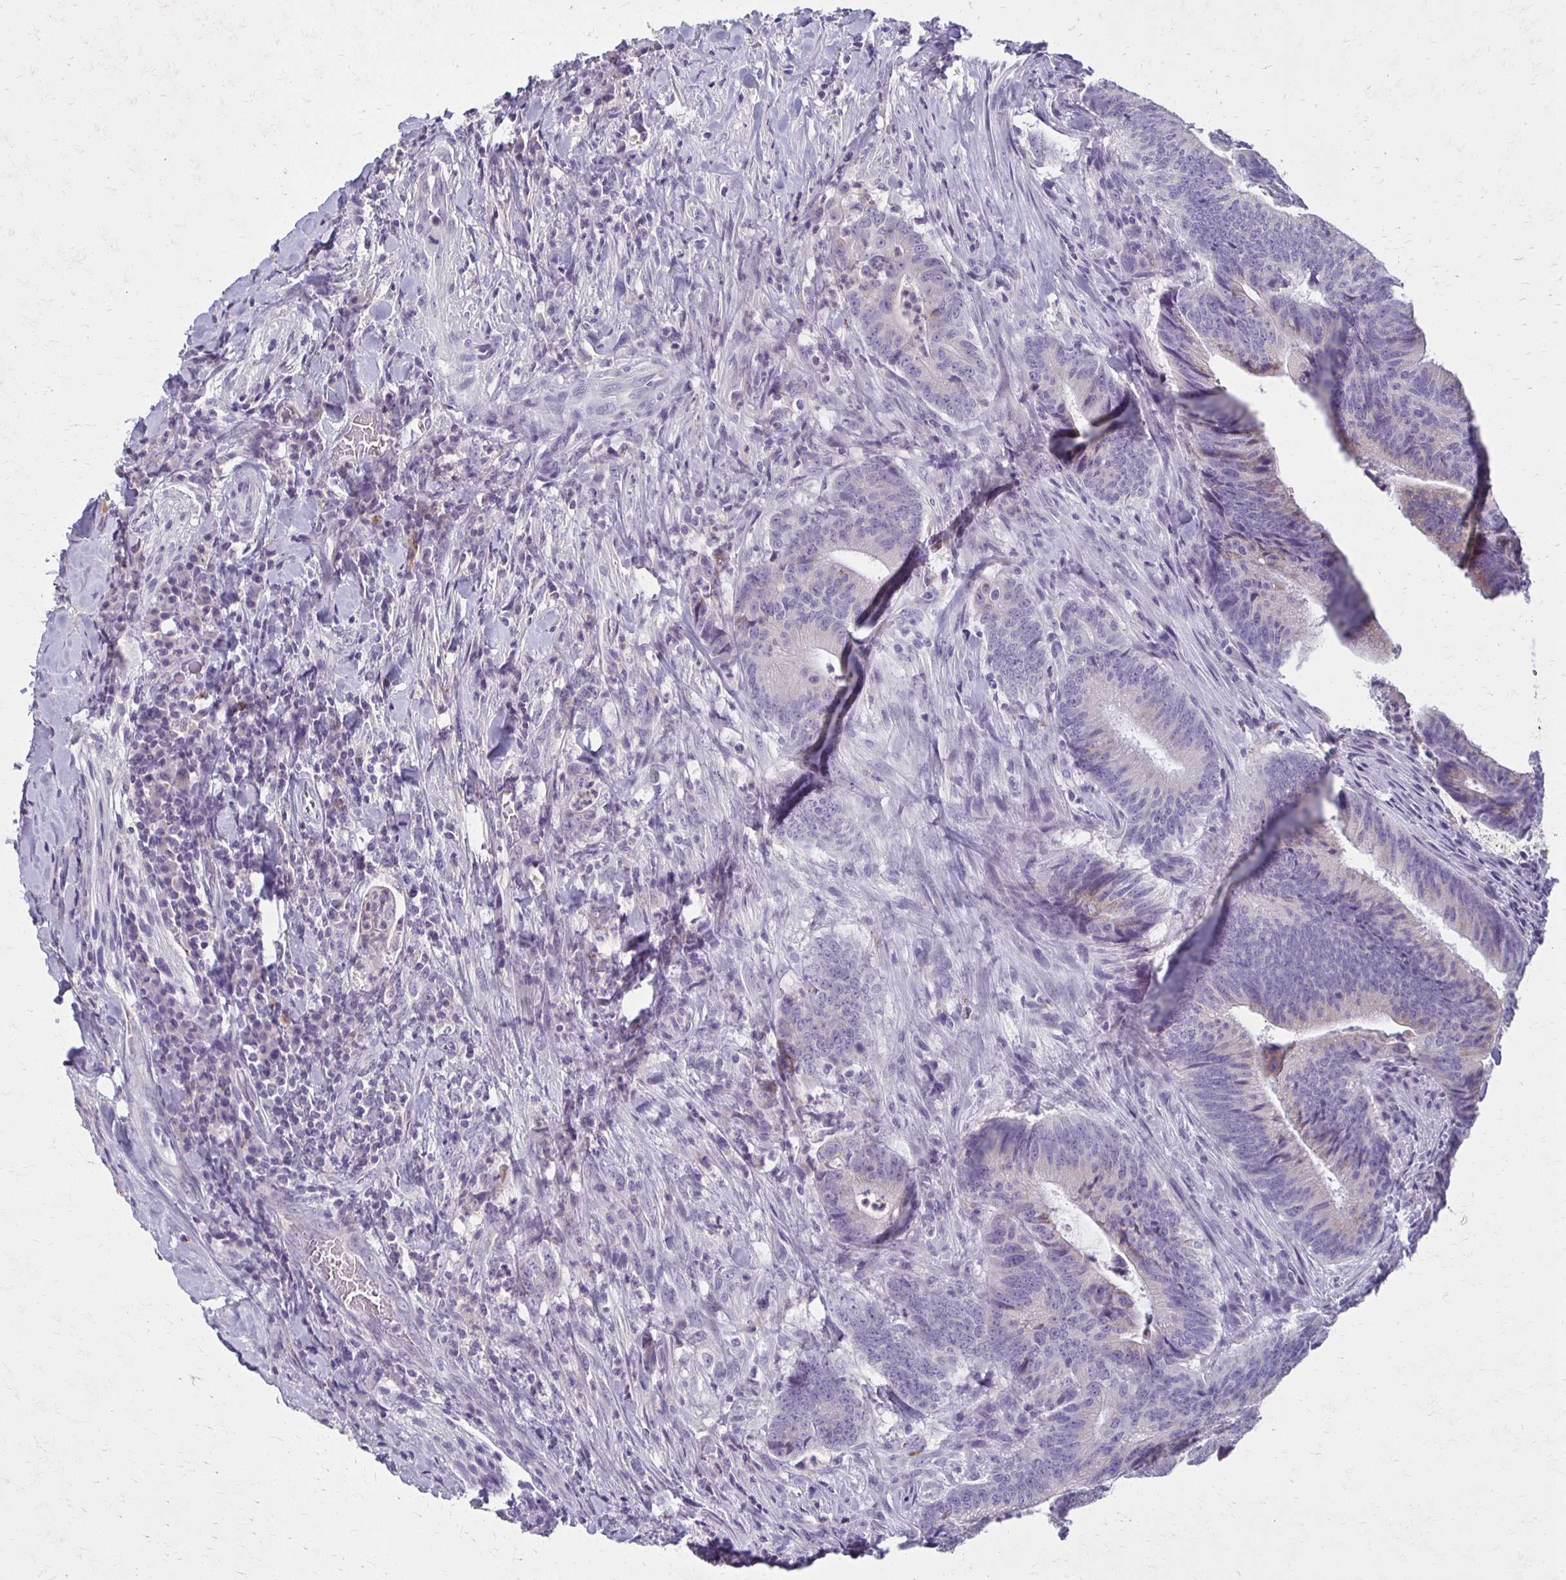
{"staining": {"intensity": "negative", "quantity": "none", "location": "none"}, "tissue": "colorectal cancer", "cell_type": "Tumor cells", "image_type": "cancer", "snomed": [{"axis": "morphology", "description": "Adenocarcinoma, NOS"}, {"axis": "topography", "description": "Colon"}], "caption": "Immunohistochemistry (IHC) of colorectal cancer (adenocarcinoma) demonstrates no staining in tumor cells. (Immunohistochemistry (IHC), brightfield microscopy, high magnification).", "gene": "BBS12", "patient": {"sex": "female", "age": 43}}